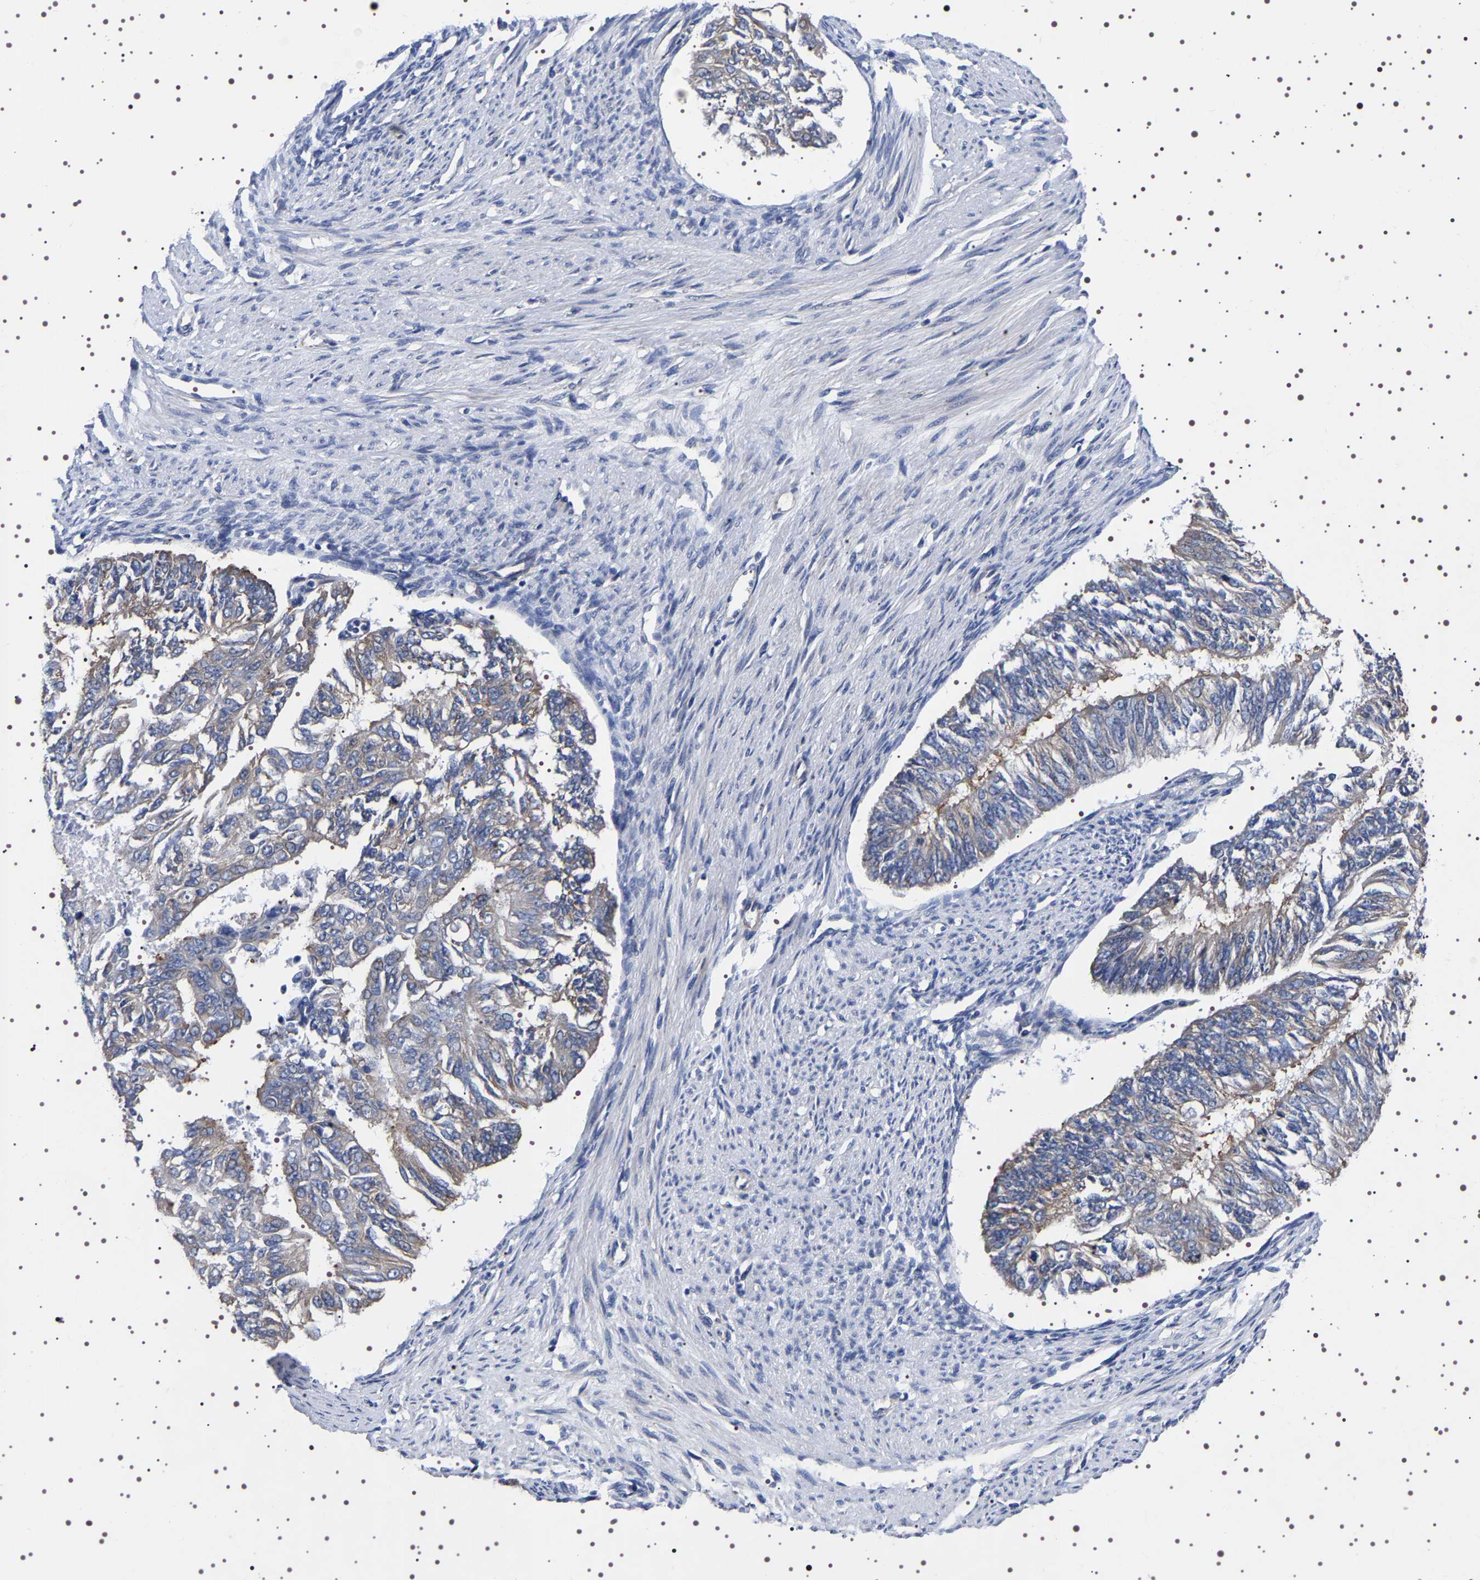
{"staining": {"intensity": "weak", "quantity": "25%-75%", "location": "cytoplasmic/membranous"}, "tissue": "endometrial cancer", "cell_type": "Tumor cells", "image_type": "cancer", "snomed": [{"axis": "morphology", "description": "Adenocarcinoma, NOS"}, {"axis": "topography", "description": "Endometrium"}], "caption": "Human endometrial cancer (adenocarcinoma) stained for a protein (brown) exhibits weak cytoplasmic/membranous positive staining in about 25%-75% of tumor cells.", "gene": "DARS1", "patient": {"sex": "female", "age": 32}}